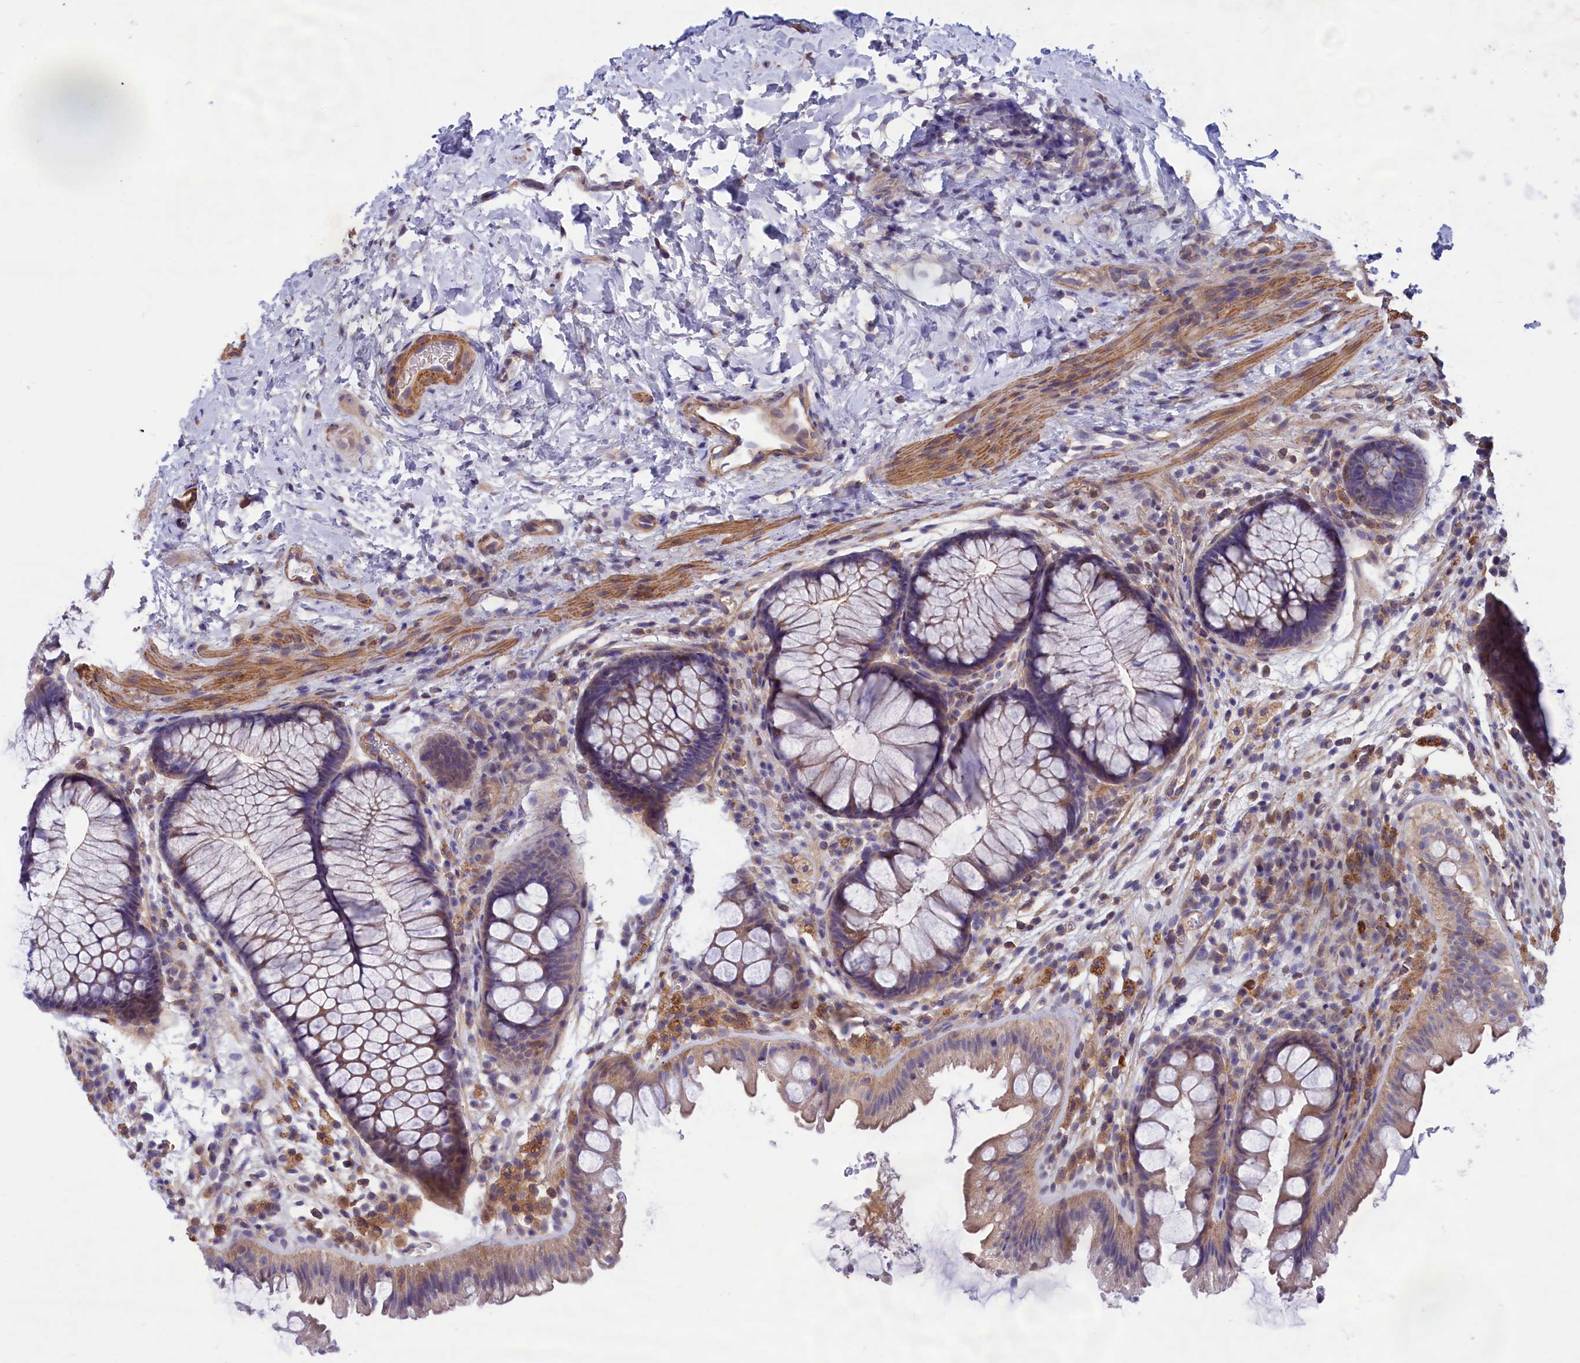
{"staining": {"intensity": "moderate", "quantity": ">75%", "location": "cytoplasmic/membranous"}, "tissue": "colon", "cell_type": "Endothelial cells", "image_type": "normal", "snomed": [{"axis": "morphology", "description": "Normal tissue, NOS"}, {"axis": "topography", "description": "Colon"}], "caption": "Brown immunohistochemical staining in normal colon shows moderate cytoplasmic/membranous positivity in about >75% of endothelial cells. The protein is stained brown, and the nuclei are stained in blue (DAB IHC with brightfield microscopy, high magnification).", "gene": "AMDHD2", "patient": {"sex": "female", "age": 62}}